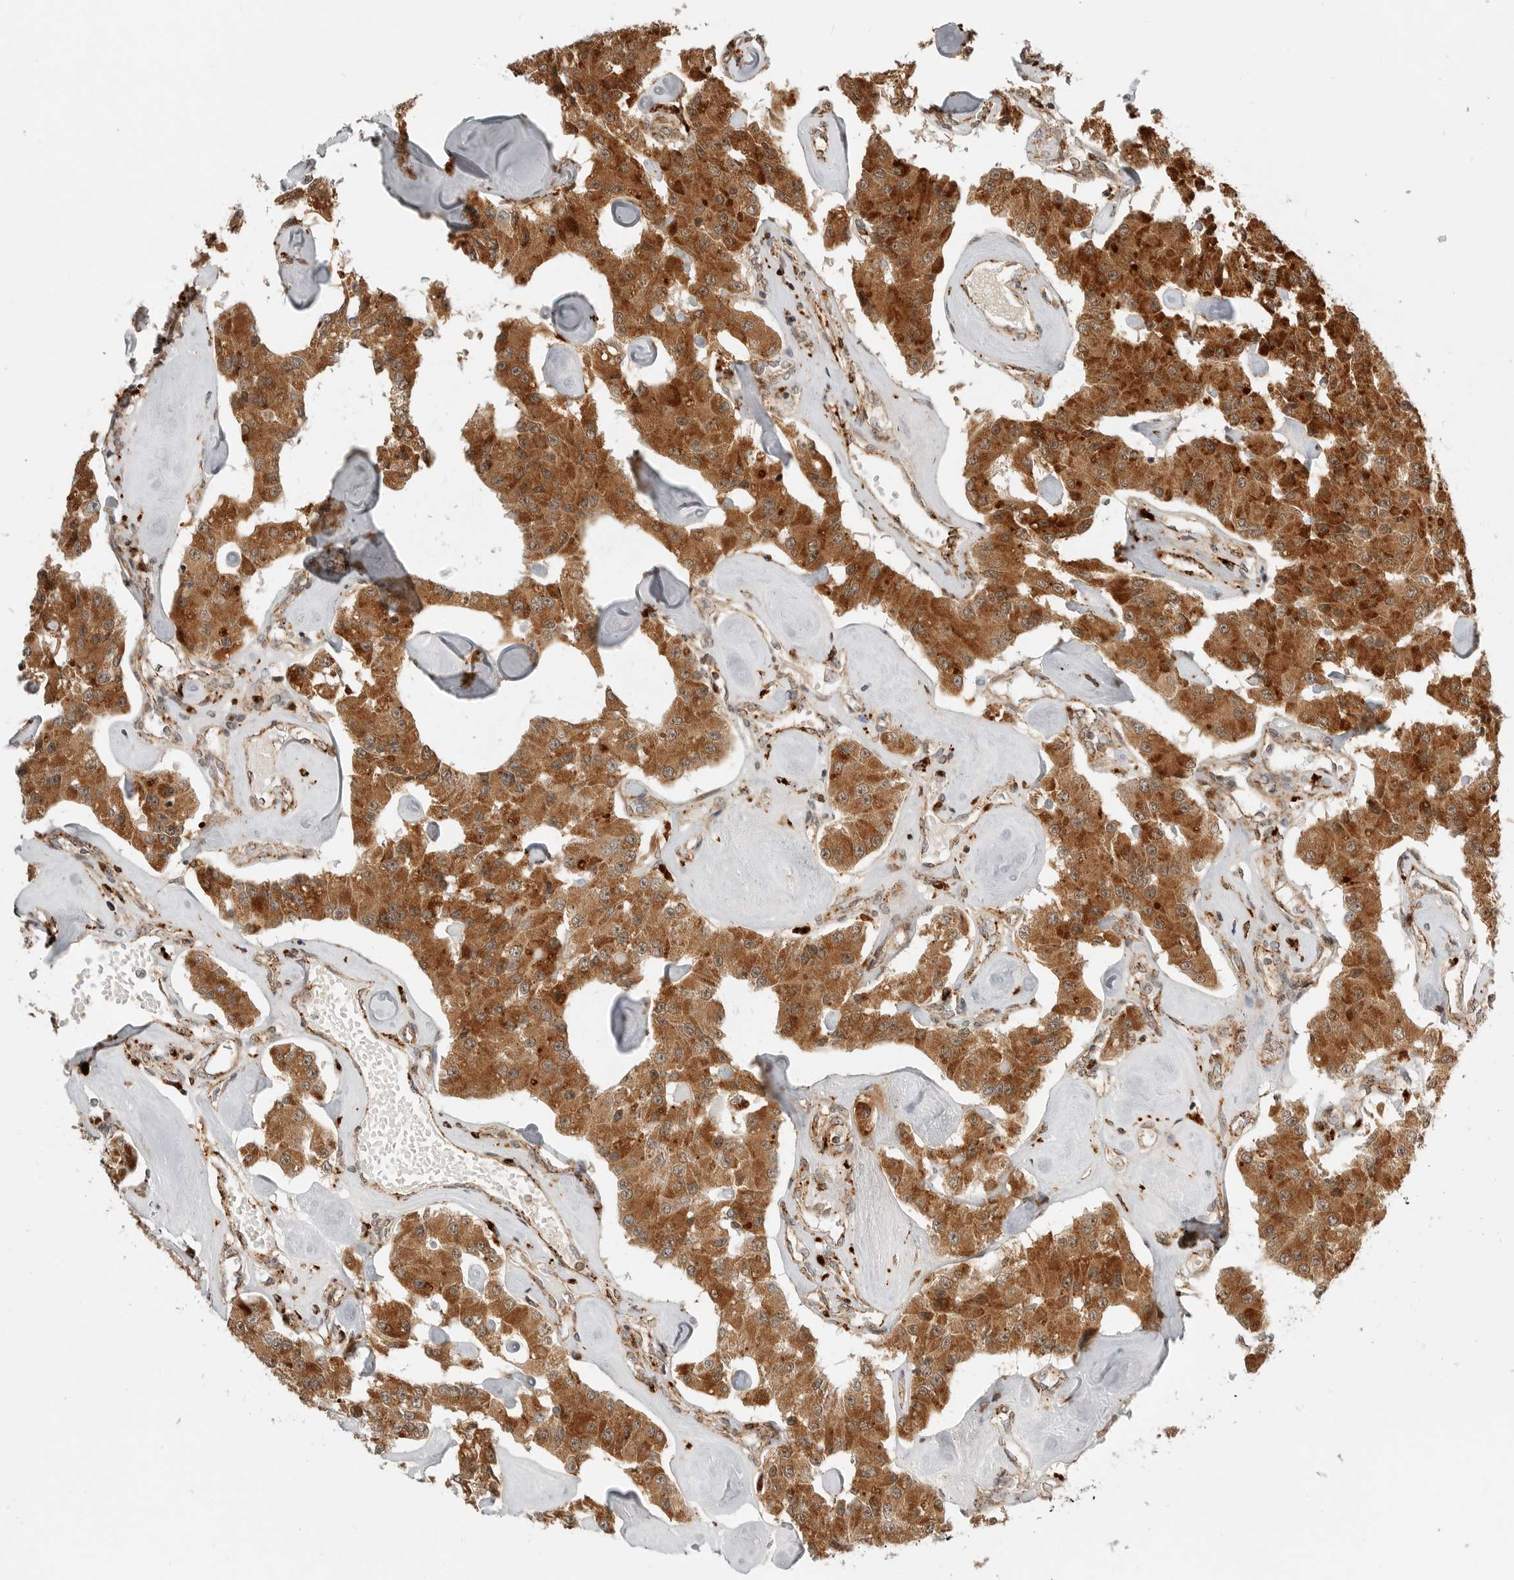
{"staining": {"intensity": "strong", "quantity": ">75%", "location": "cytoplasmic/membranous"}, "tissue": "carcinoid", "cell_type": "Tumor cells", "image_type": "cancer", "snomed": [{"axis": "morphology", "description": "Carcinoid, malignant, NOS"}, {"axis": "topography", "description": "Pancreas"}], "caption": "Approximately >75% of tumor cells in malignant carcinoid exhibit strong cytoplasmic/membranous protein staining as visualized by brown immunohistochemical staining.", "gene": "IDUA", "patient": {"sex": "male", "age": 41}}